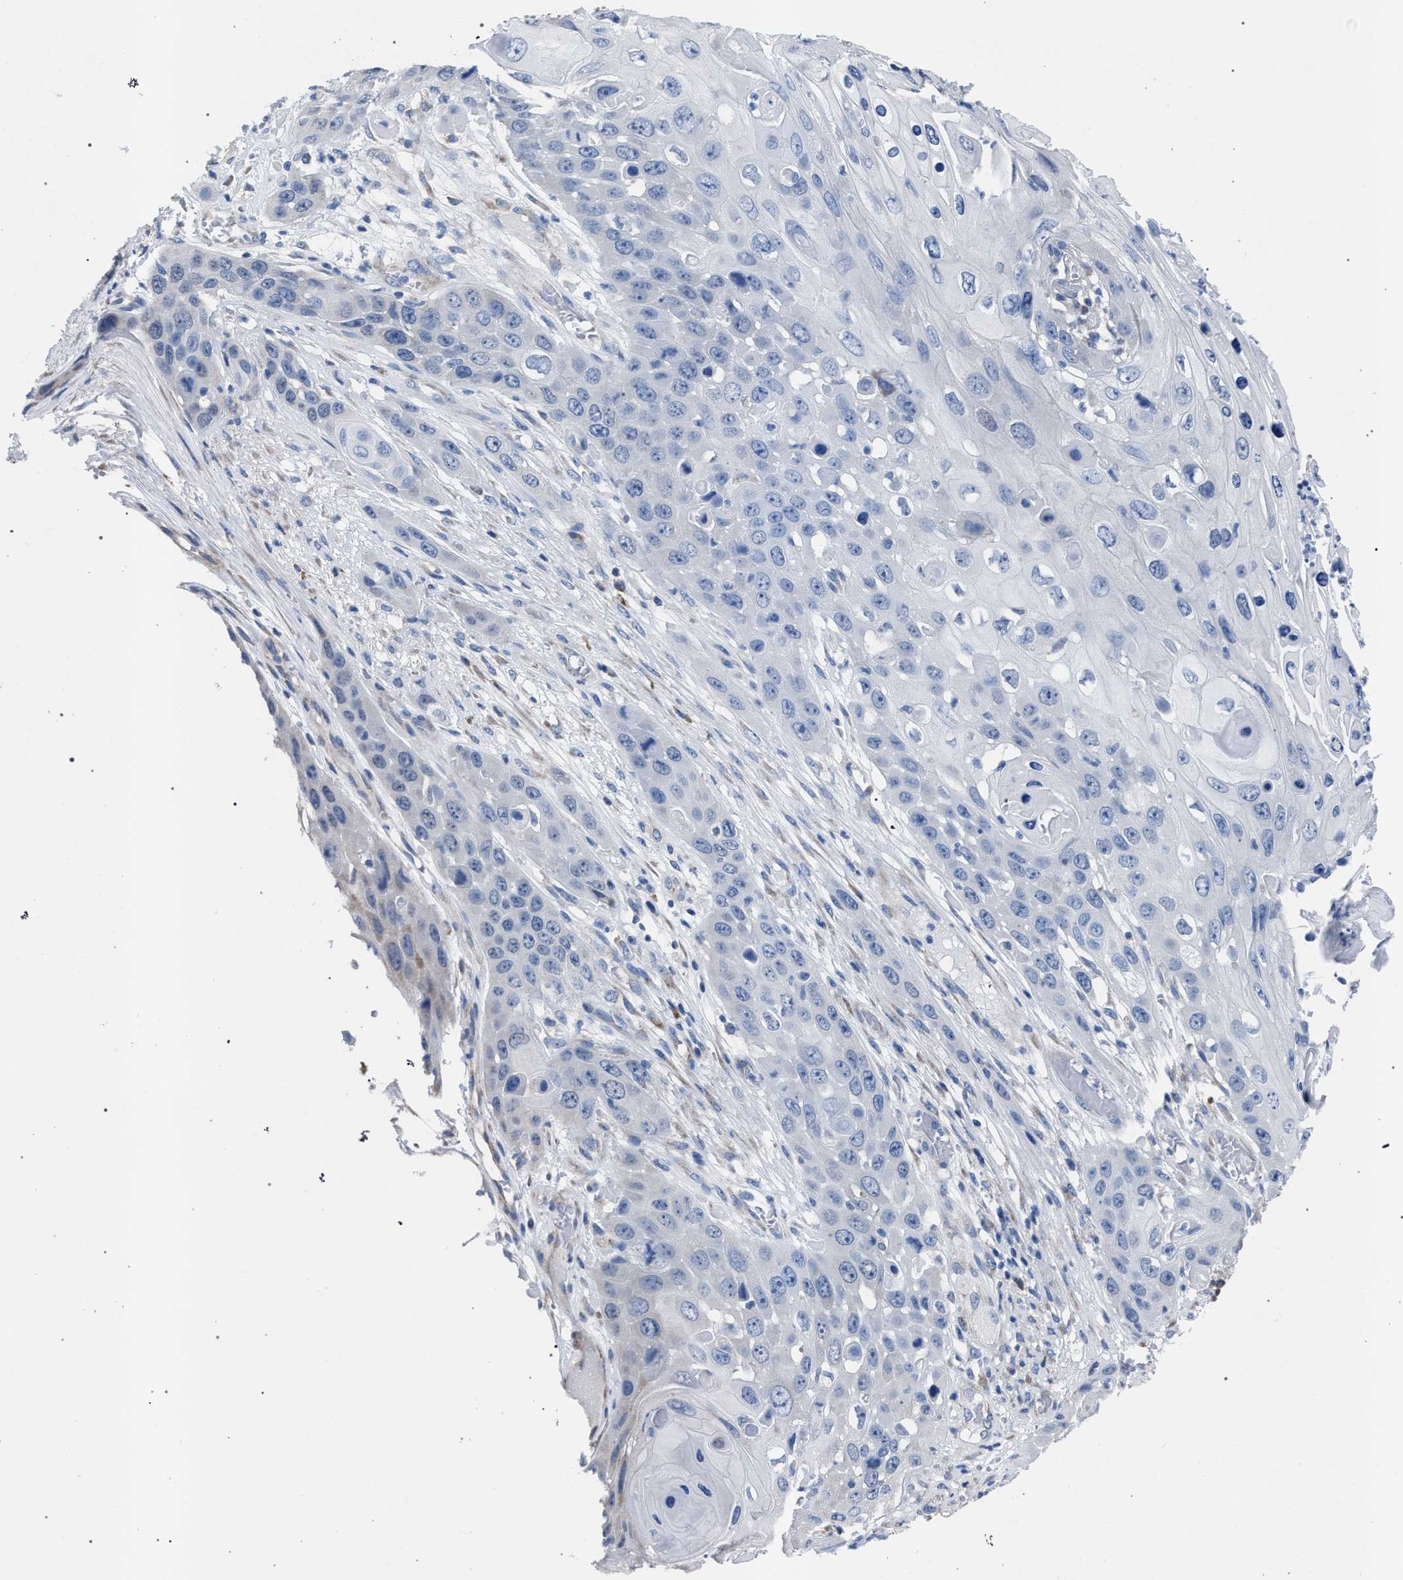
{"staining": {"intensity": "negative", "quantity": "none", "location": "none"}, "tissue": "skin cancer", "cell_type": "Tumor cells", "image_type": "cancer", "snomed": [{"axis": "morphology", "description": "Squamous cell carcinoma, NOS"}, {"axis": "topography", "description": "Skin"}], "caption": "Tumor cells are negative for brown protein staining in skin cancer (squamous cell carcinoma).", "gene": "CRYZ", "patient": {"sex": "male", "age": 55}}